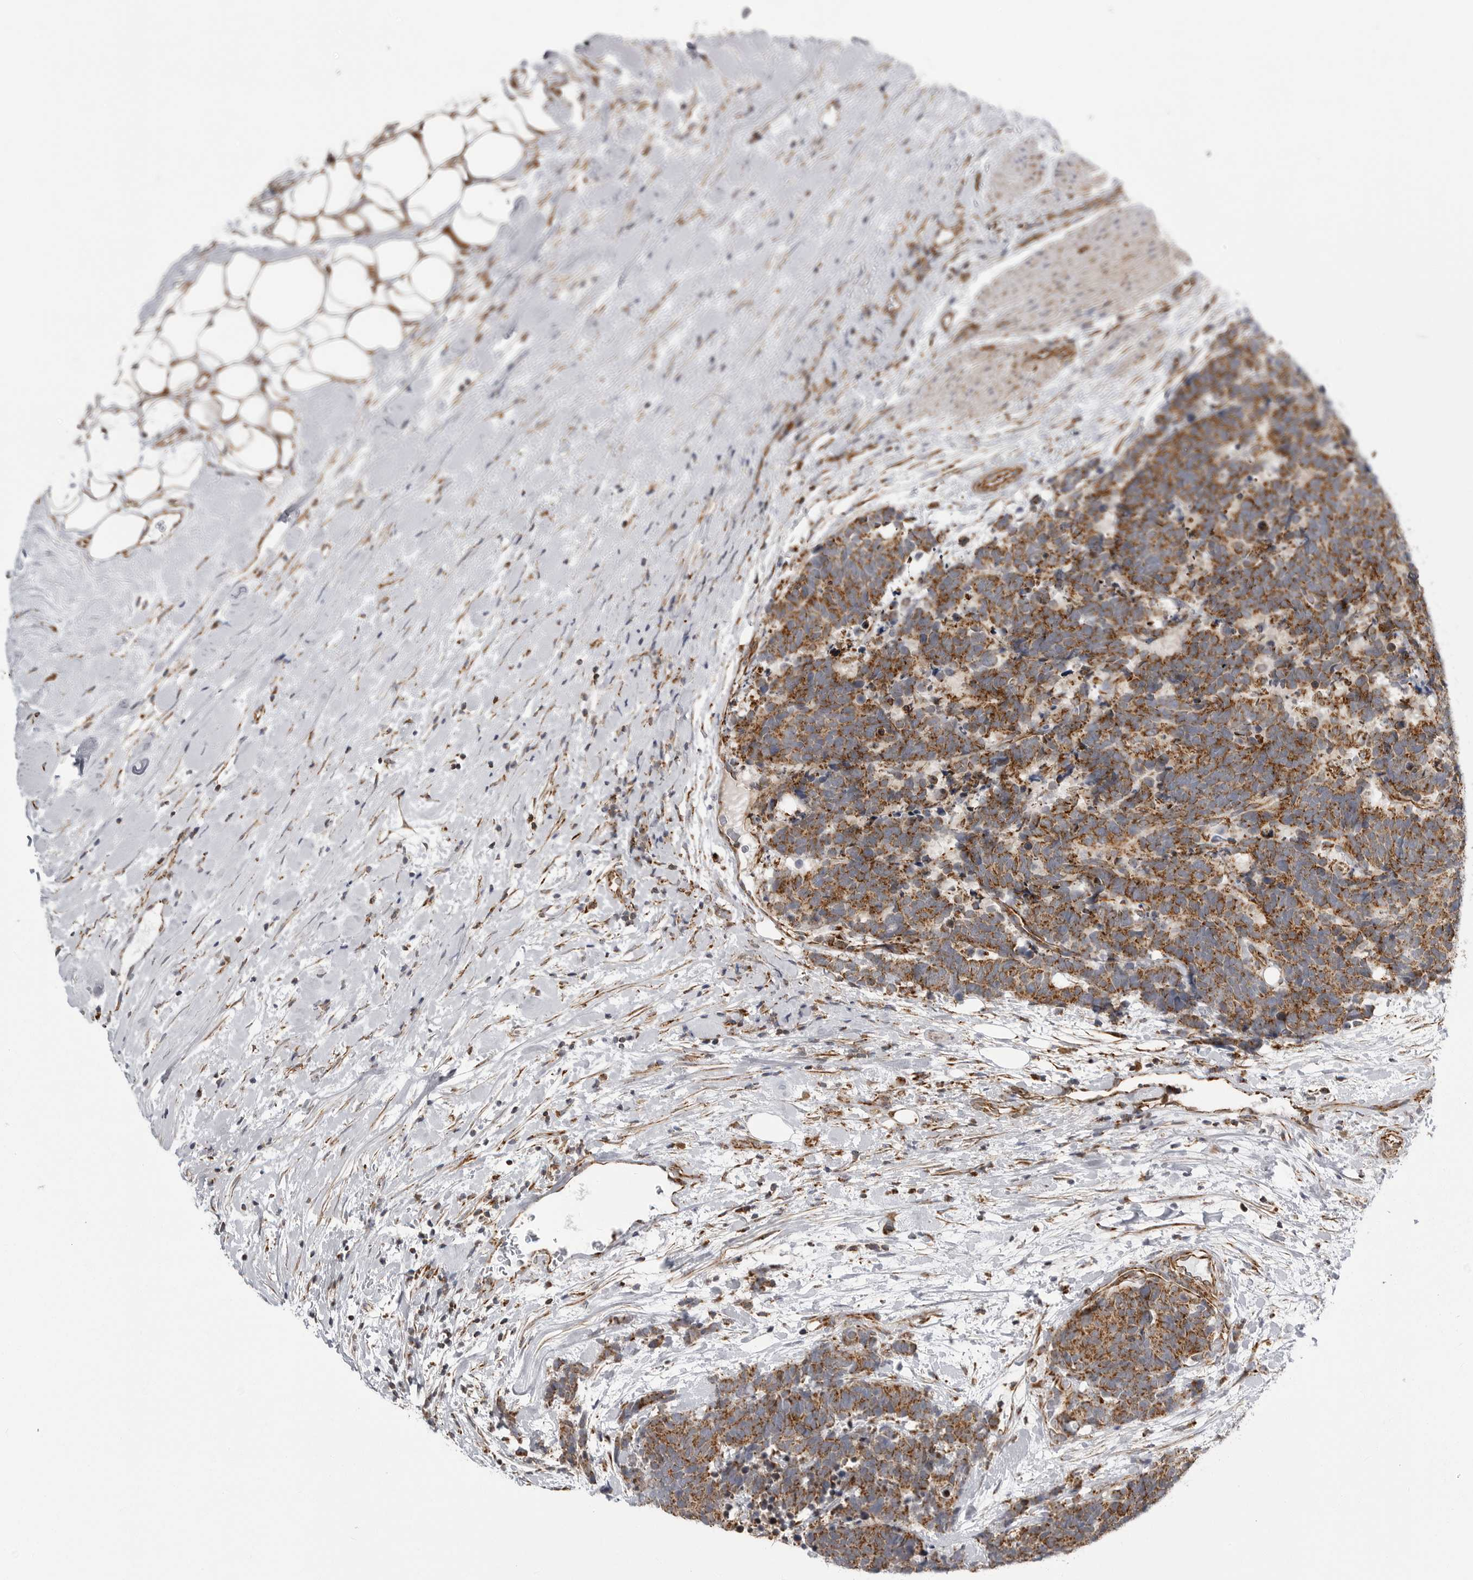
{"staining": {"intensity": "moderate", "quantity": ">75%", "location": "cytoplasmic/membranous"}, "tissue": "carcinoid", "cell_type": "Tumor cells", "image_type": "cancer", "snomed": [{"axis": "morphology", "description": "Carcinoma, NOS"}, {"axis": "morphology", "description": "Carcinoid, malignant, NOS"}, {"axis": "topography", "description": "Urinary bladder"}], "caption": "Protein expression analysis of carcinoid shows moderate cytoplasmic/membranous positivity in about >75% of tumor cells. (DAB (3,3'-diaminobenzidine) = brown stain, brightfield microscopy at high magnification).", "gene": "FH", "patient": {"sex": "male", "age": 57}}